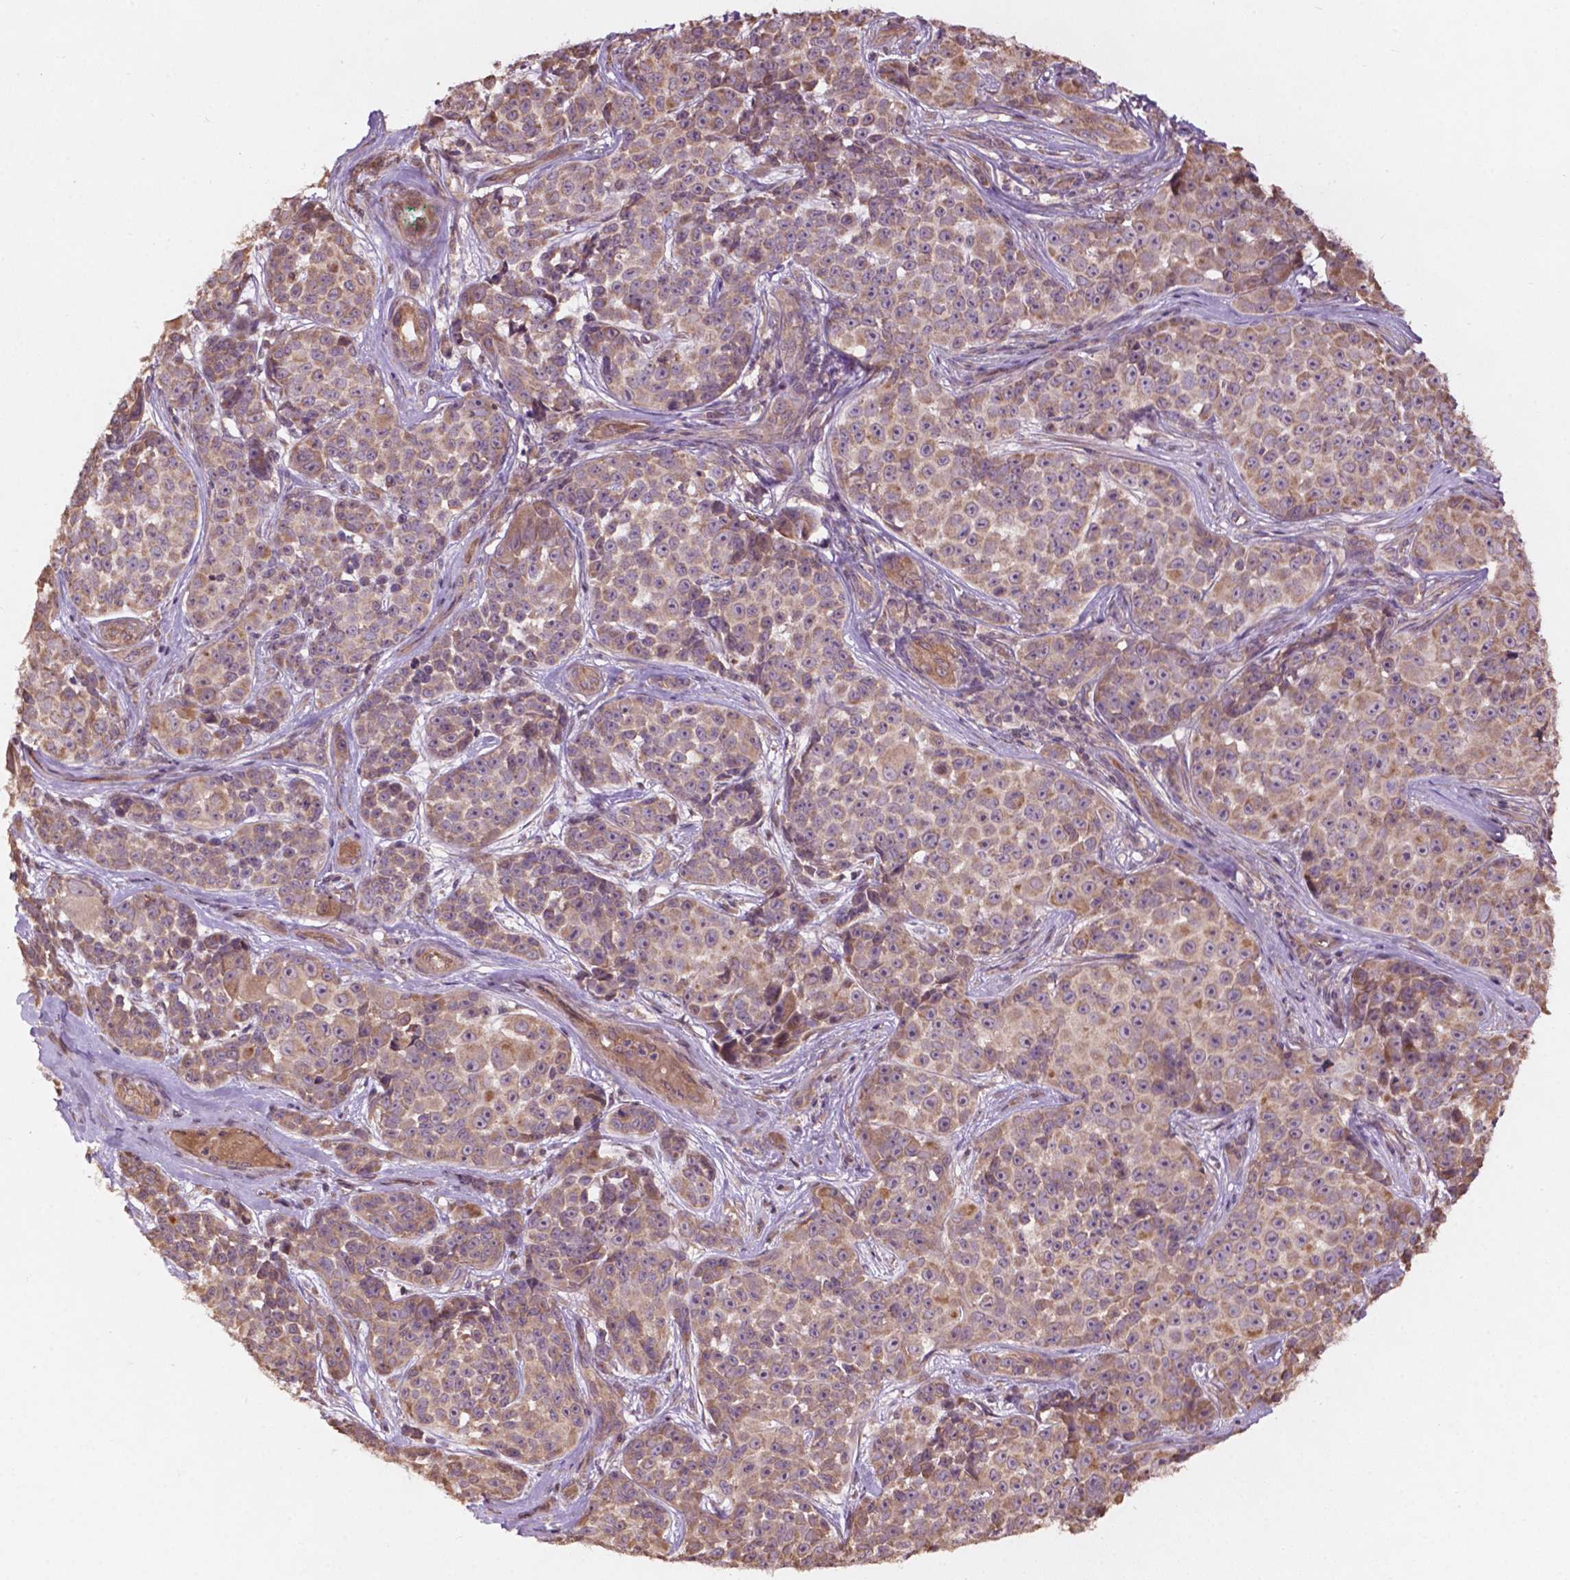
{"staining": {"intensity": "moderate", "quantity": ">75%", "location": "cytoplasmic/membranous"}, "tissue": "melanoma", "cell_type": "Tumor cells", "image_type": "cancer", "snomed": [{"axis": "morphology", "description": "Malignant melanoma, NOS"}, {"axis": "topography", "description": "Skin"}], "caption": "Immunohistochemistry (IHC) histopathology image of malignant melanoma stained for a protein (brown), which displays medium levels of moderate cytoplasmic/membranous positivity in approximately >75% of tumor cells.", "gene": "CDC42BPA", "patient": {"sex": "female", "age": 88}}